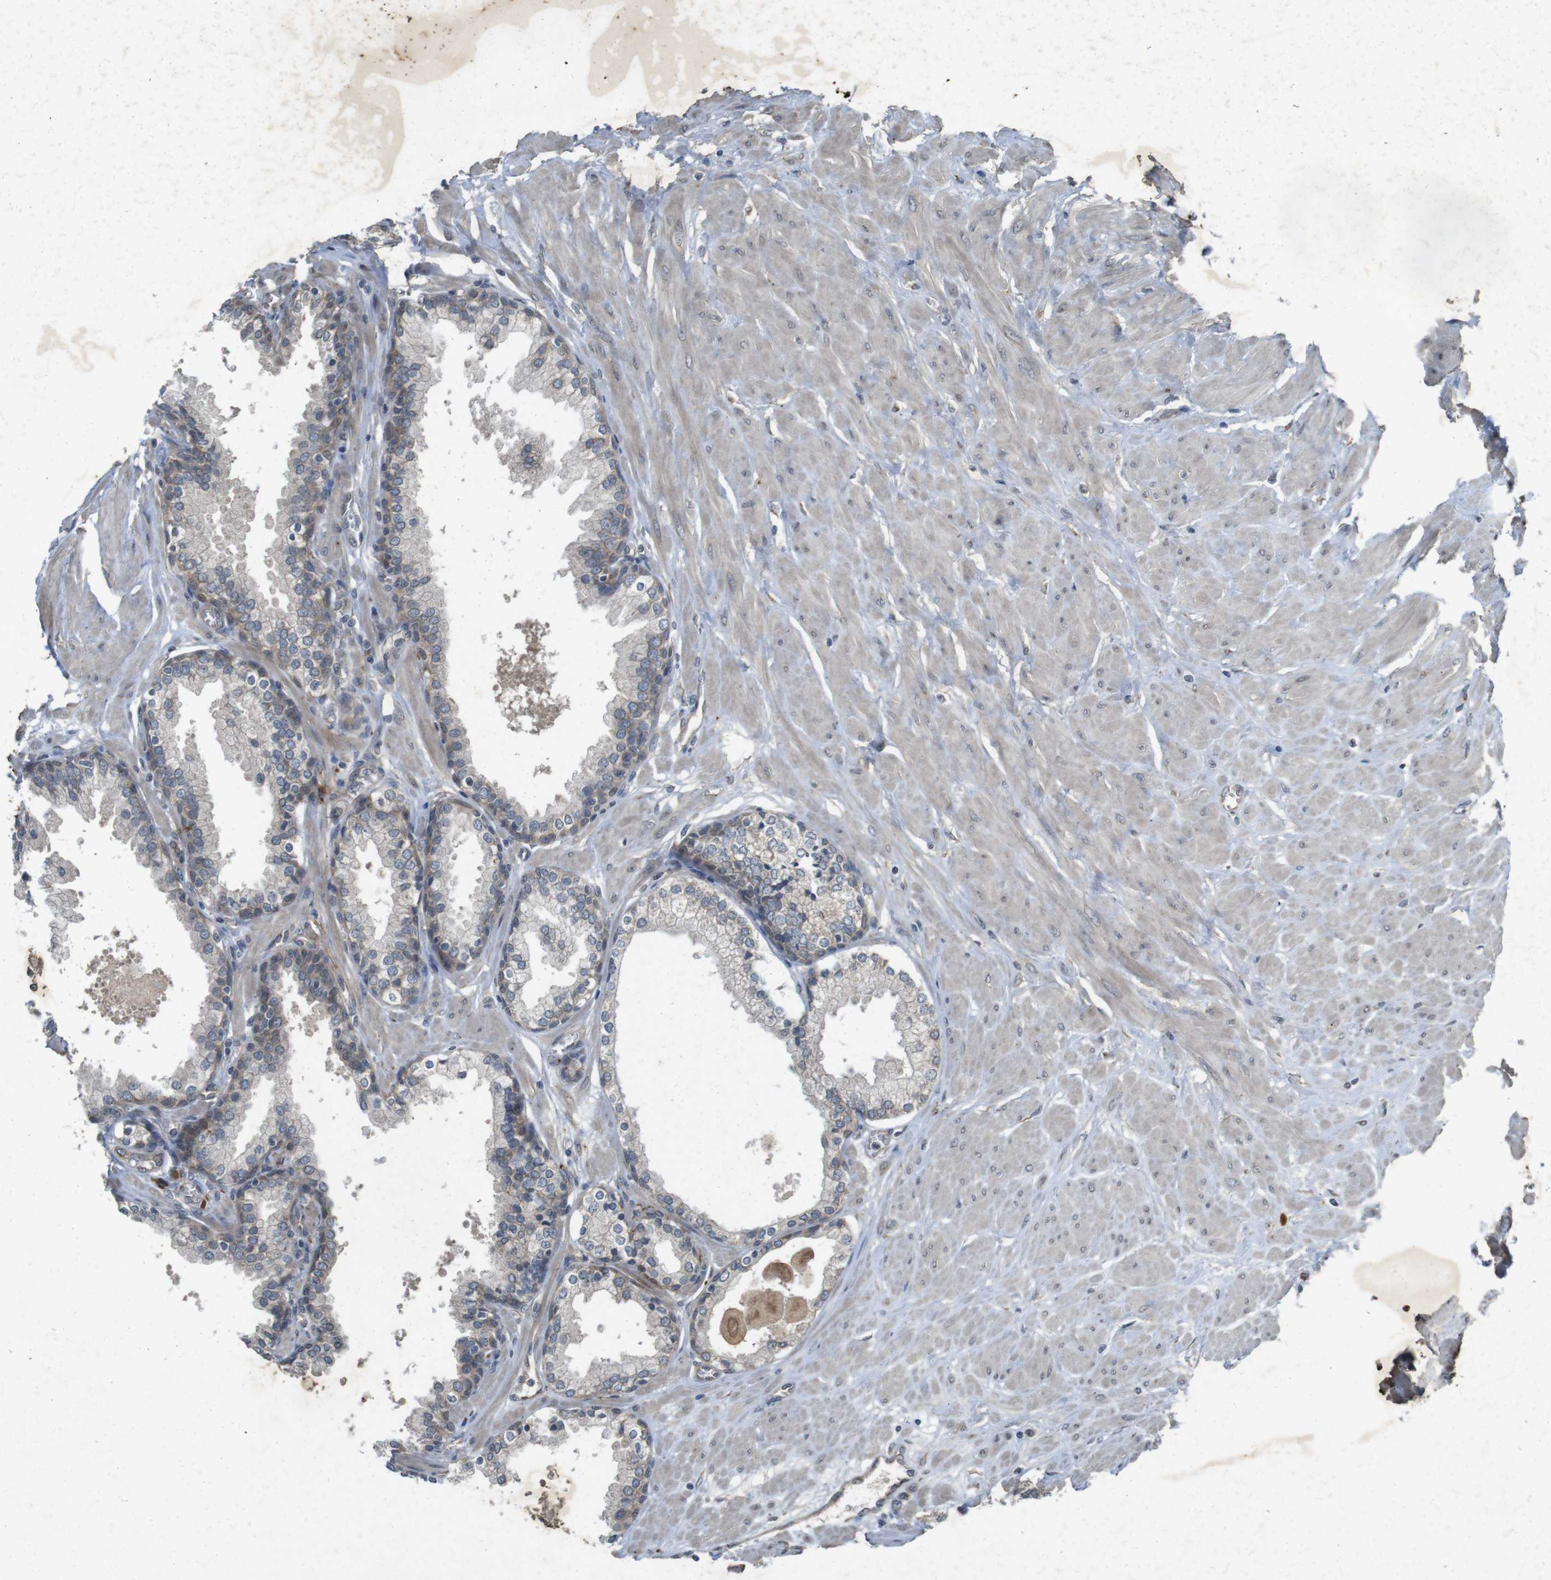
{"staining": {"intensity": "weak", "quantity": "25%-75%", "location": "cytoplasmic/membranous"}, "tissue": "prostate", "cell_type": "Glandular cells", "image_type": "normal", "snomed": [{"axis": "morphology", "description": "Normal tissue, NOS"}, {"axis": "topography", "description": "Prostate"}], "caption": "Brown immunohistochemical staining in unremarkable prostate displays weak cytoplasmic/membranous positivity in about 25%-75% of glandular cells.", "gene": "FLCN", "patient": {"sex": "male", "age": 51}}